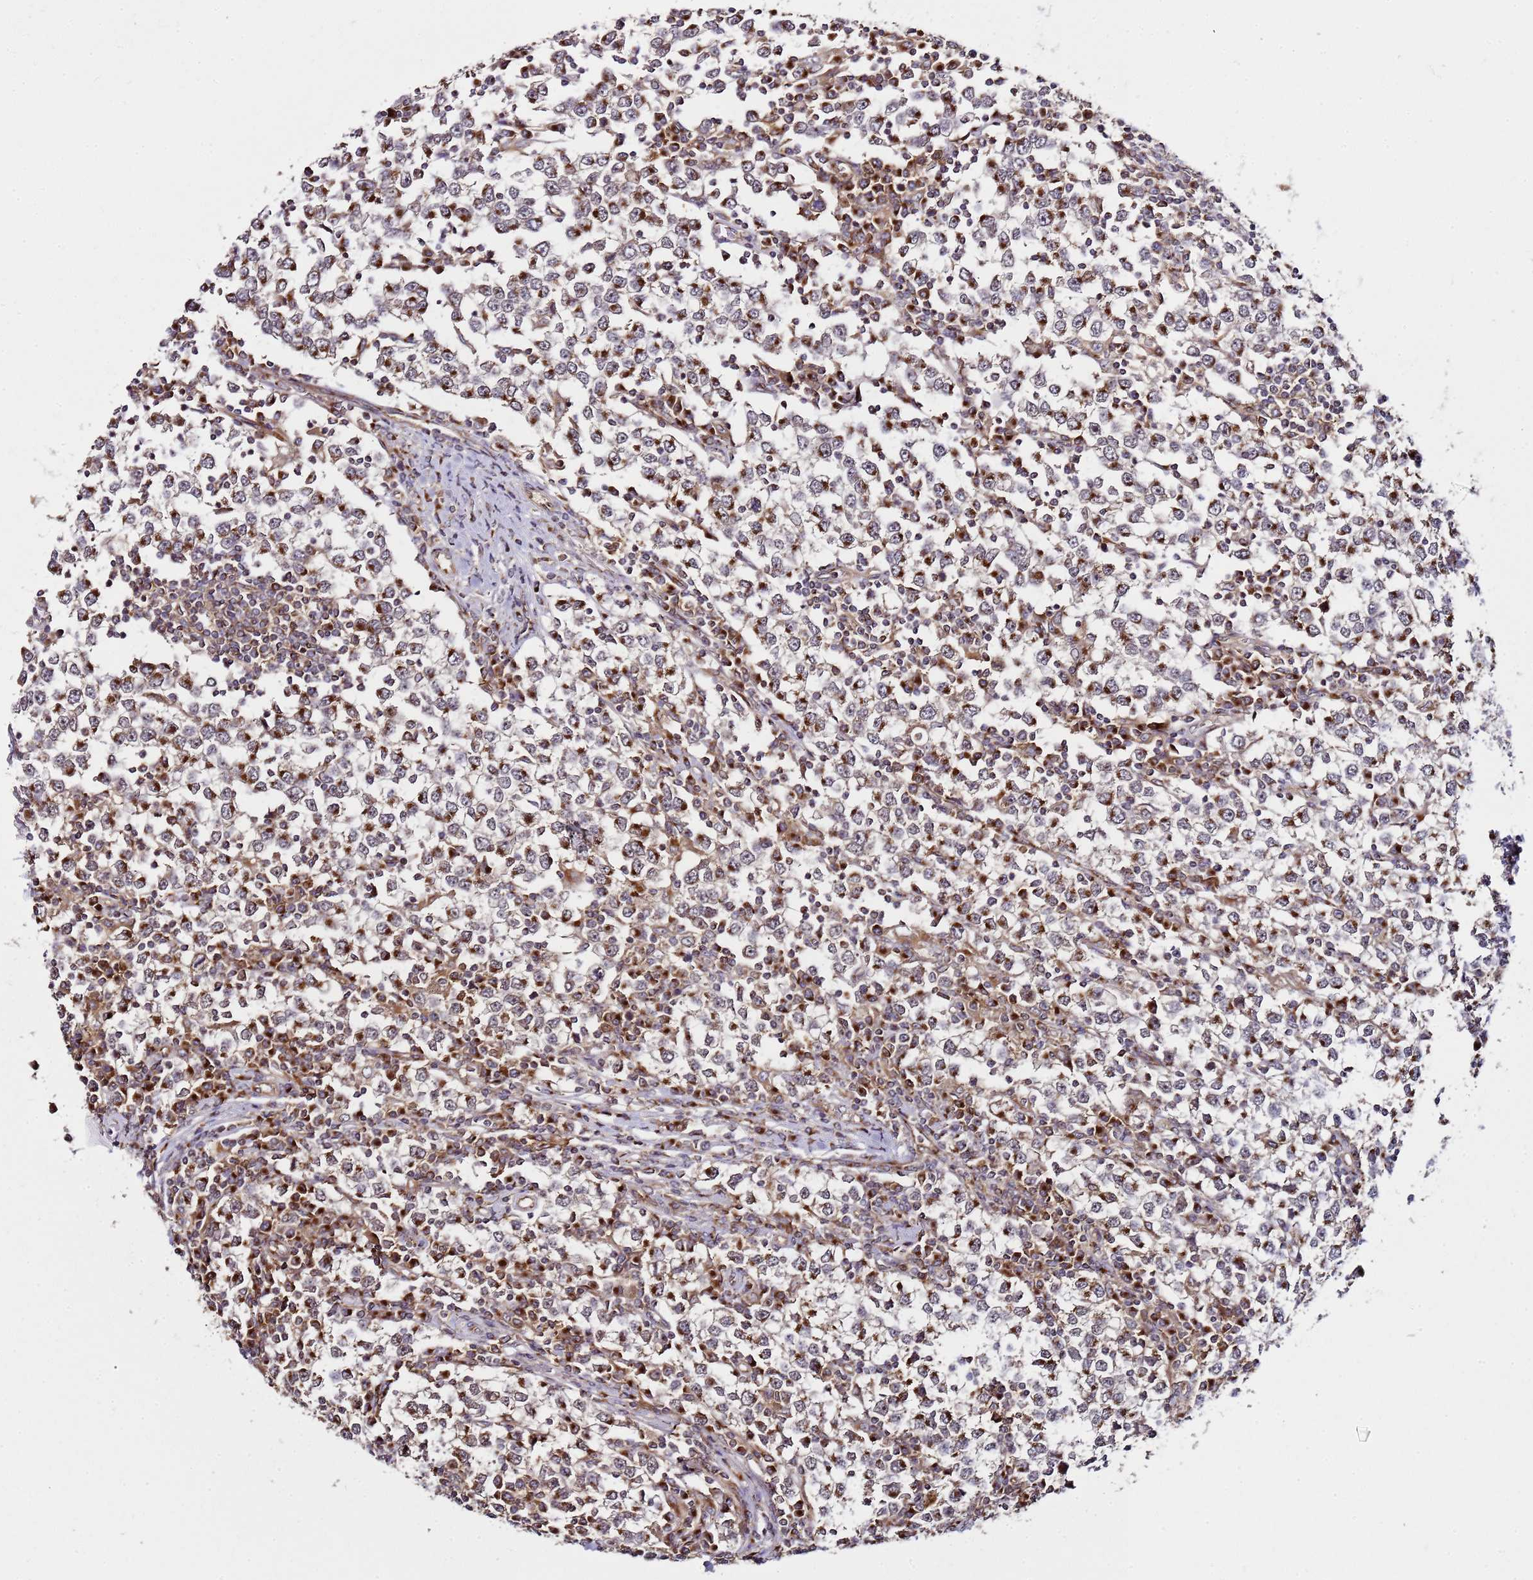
{"staining": {"intensity": "strong", "quantity": "25%-75%", "location": "cytoplasmic/membranous"}, "tissue": "testis cancer", "cell_type": "Tumor cells", "image_type": "cancer", "snomed": [{"axis": "morphology", "description": "Seminoma, NOS"}, {"axis": "topography", "description": "Testis"}], "caption": "Immunohistochemical staining of human seminoma (testis) demonstrates strong cytoplasmic/membranous protein positivity in about 25%-75% of tumor cells. (DAB = brown stain, brightfield microscopy at high magnification).", "gene": "MRPL49", "patient": {"sex": "male", "age": 65}}